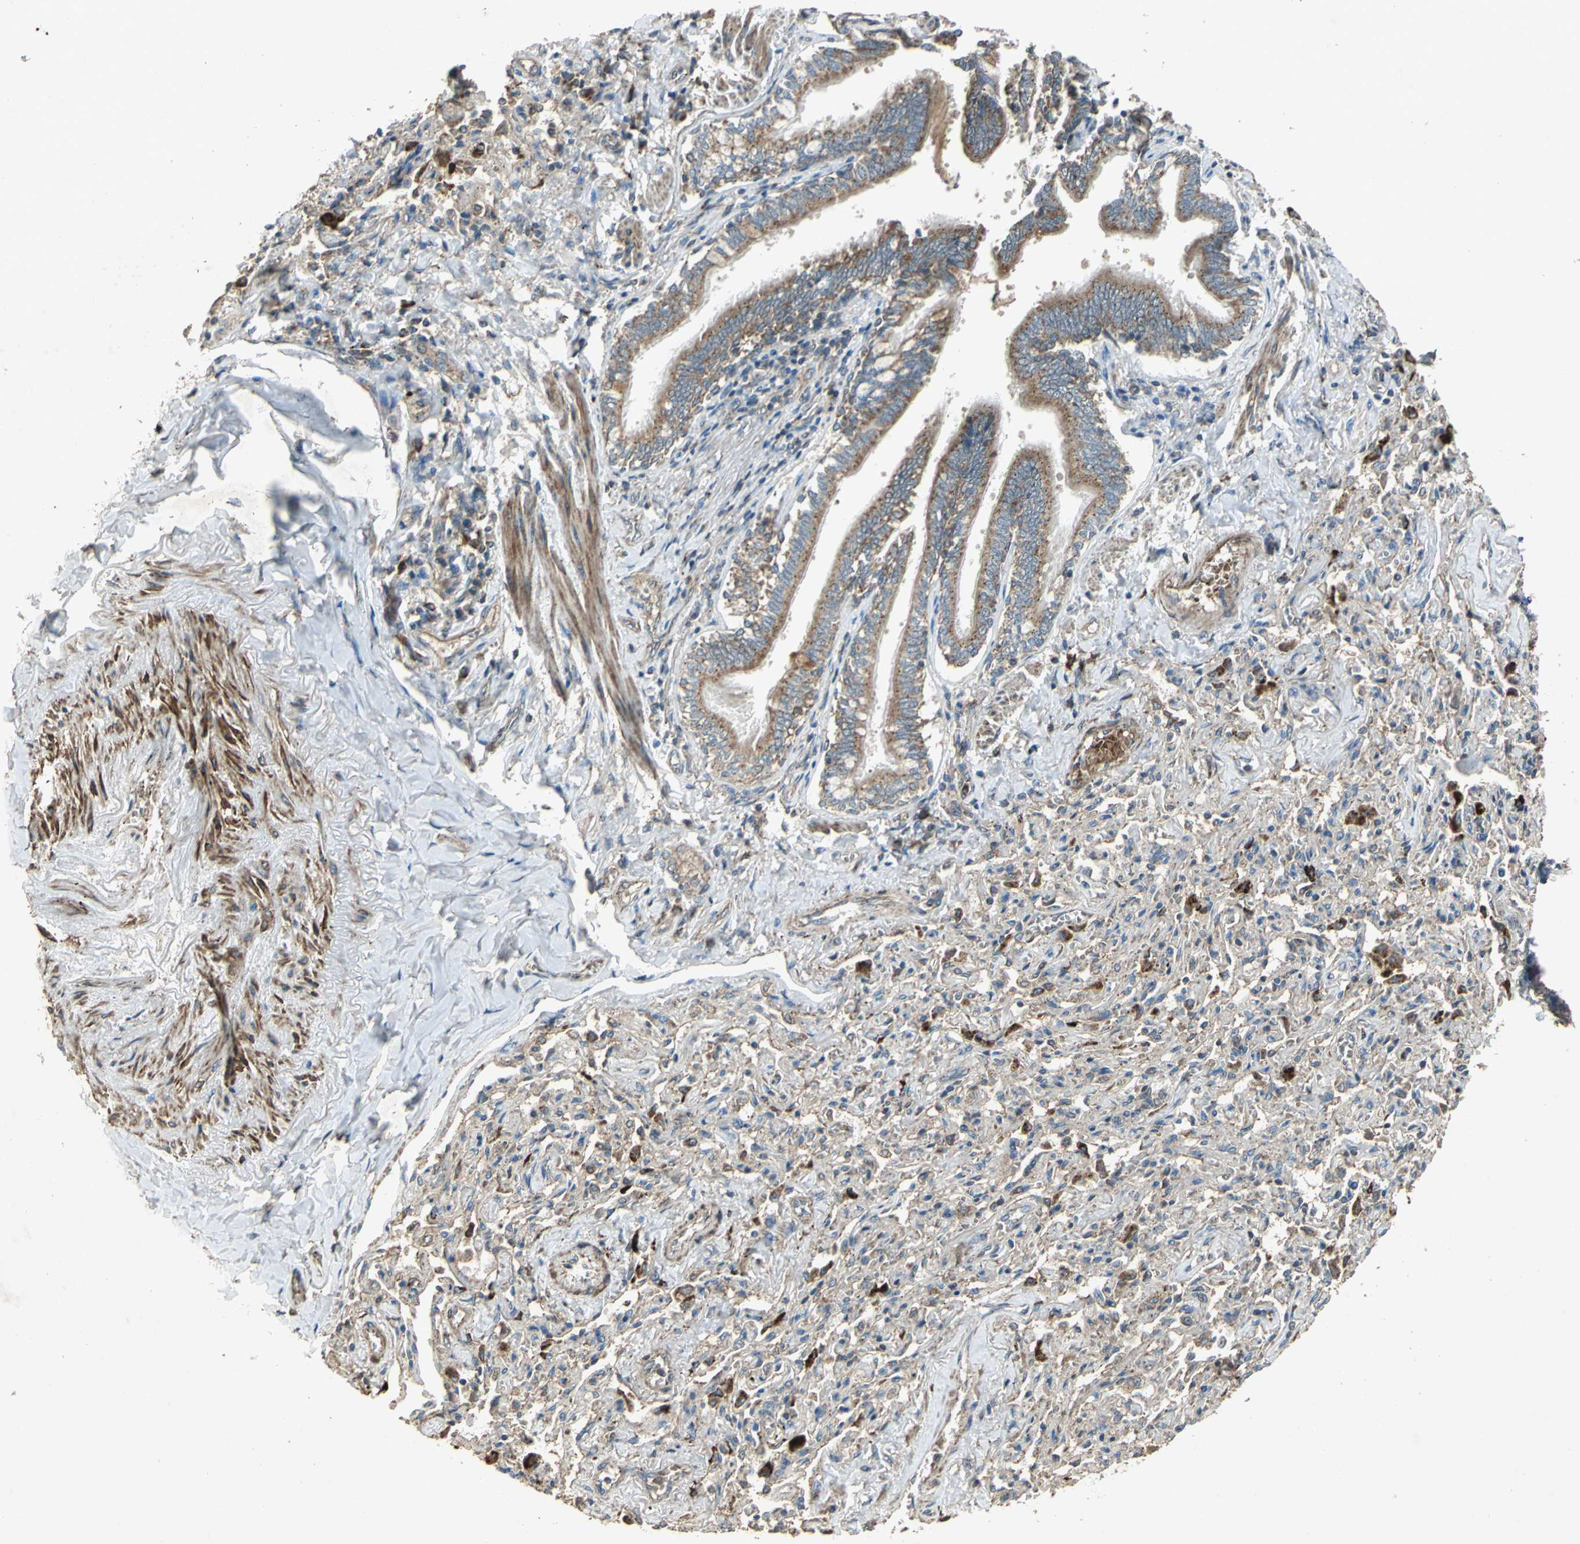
{"staining": {"intensity": "moderate", "quantity": ">75%", "location": "cytoplasmic/membranous"}, "tissue": "bronchus", "cell_type": "Respiratory epithelial cells", "image_type": "normal", "snomed": [{"axis": "morphology", "description": "Normal tissue, NOS"}, {"axis": "topography", "description": "Lung"}], "caption": "Benign bronchus displays moderate cytoplasmic/membranous positivity in approximately >75% of respiratory epithelial cells (Brightfield microscopy of DAB IHC at high magnification)..", "gene": "POLRMT", "patient": {"sex": "male", "age": 64}}